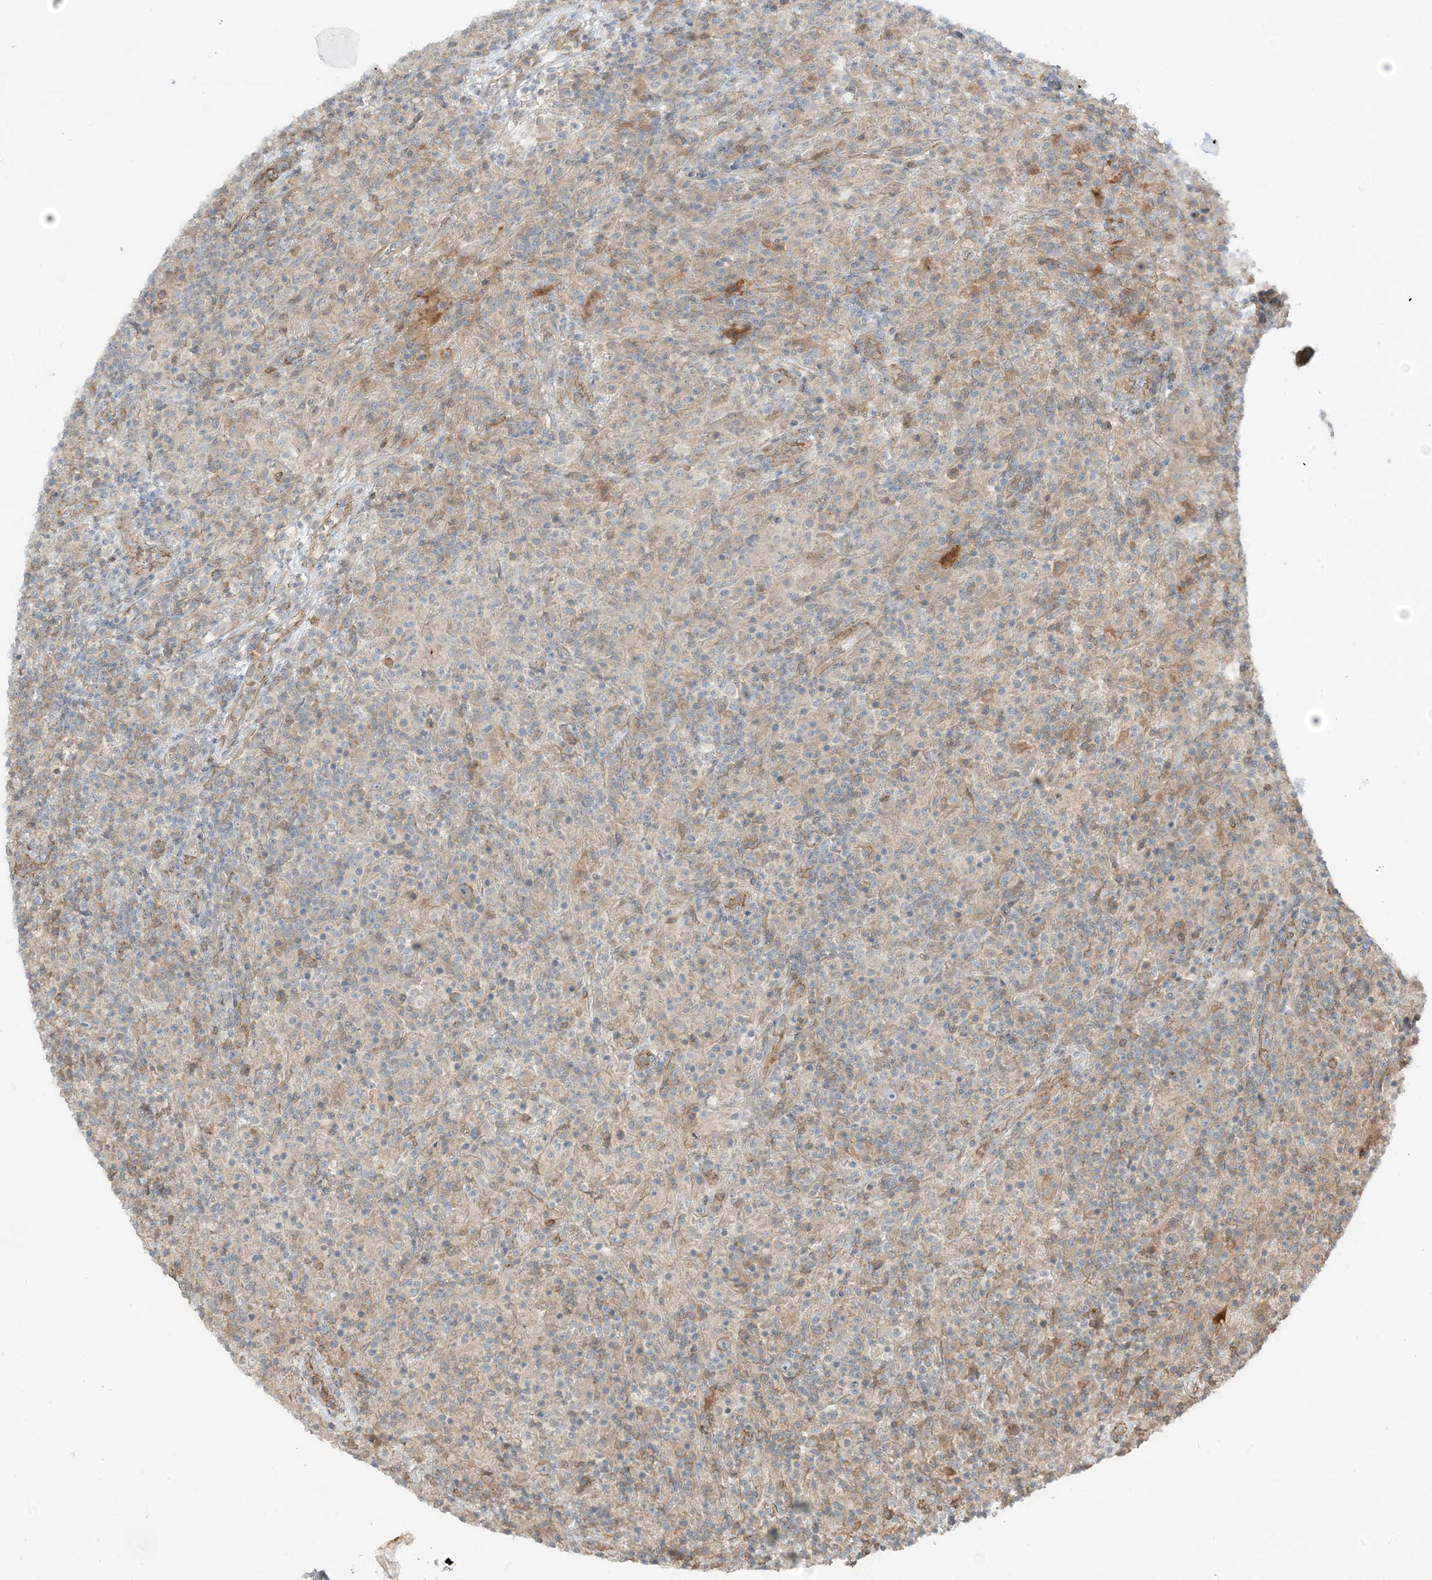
{"staining": {"intensity": "moderate", "quantity": "<25%", "location": "cytoplasmic/membranous"}, "tissue": "lymphoma", "cell_type": "Tumor cells", "image_type": "cancer", "snomed": [{"axis": "morphology", "description": "Hodgkin's disease, NOS"}, {"axis": "topography", "description": "Lymph node"}], "caption": "Hodgkin's disease stained with IHC displays moderate cytoplasmic/membranous expression in approximately <25% of tumor cells.", "gene": "ICMT", "patient": {"sex": "male", "age": 70}}